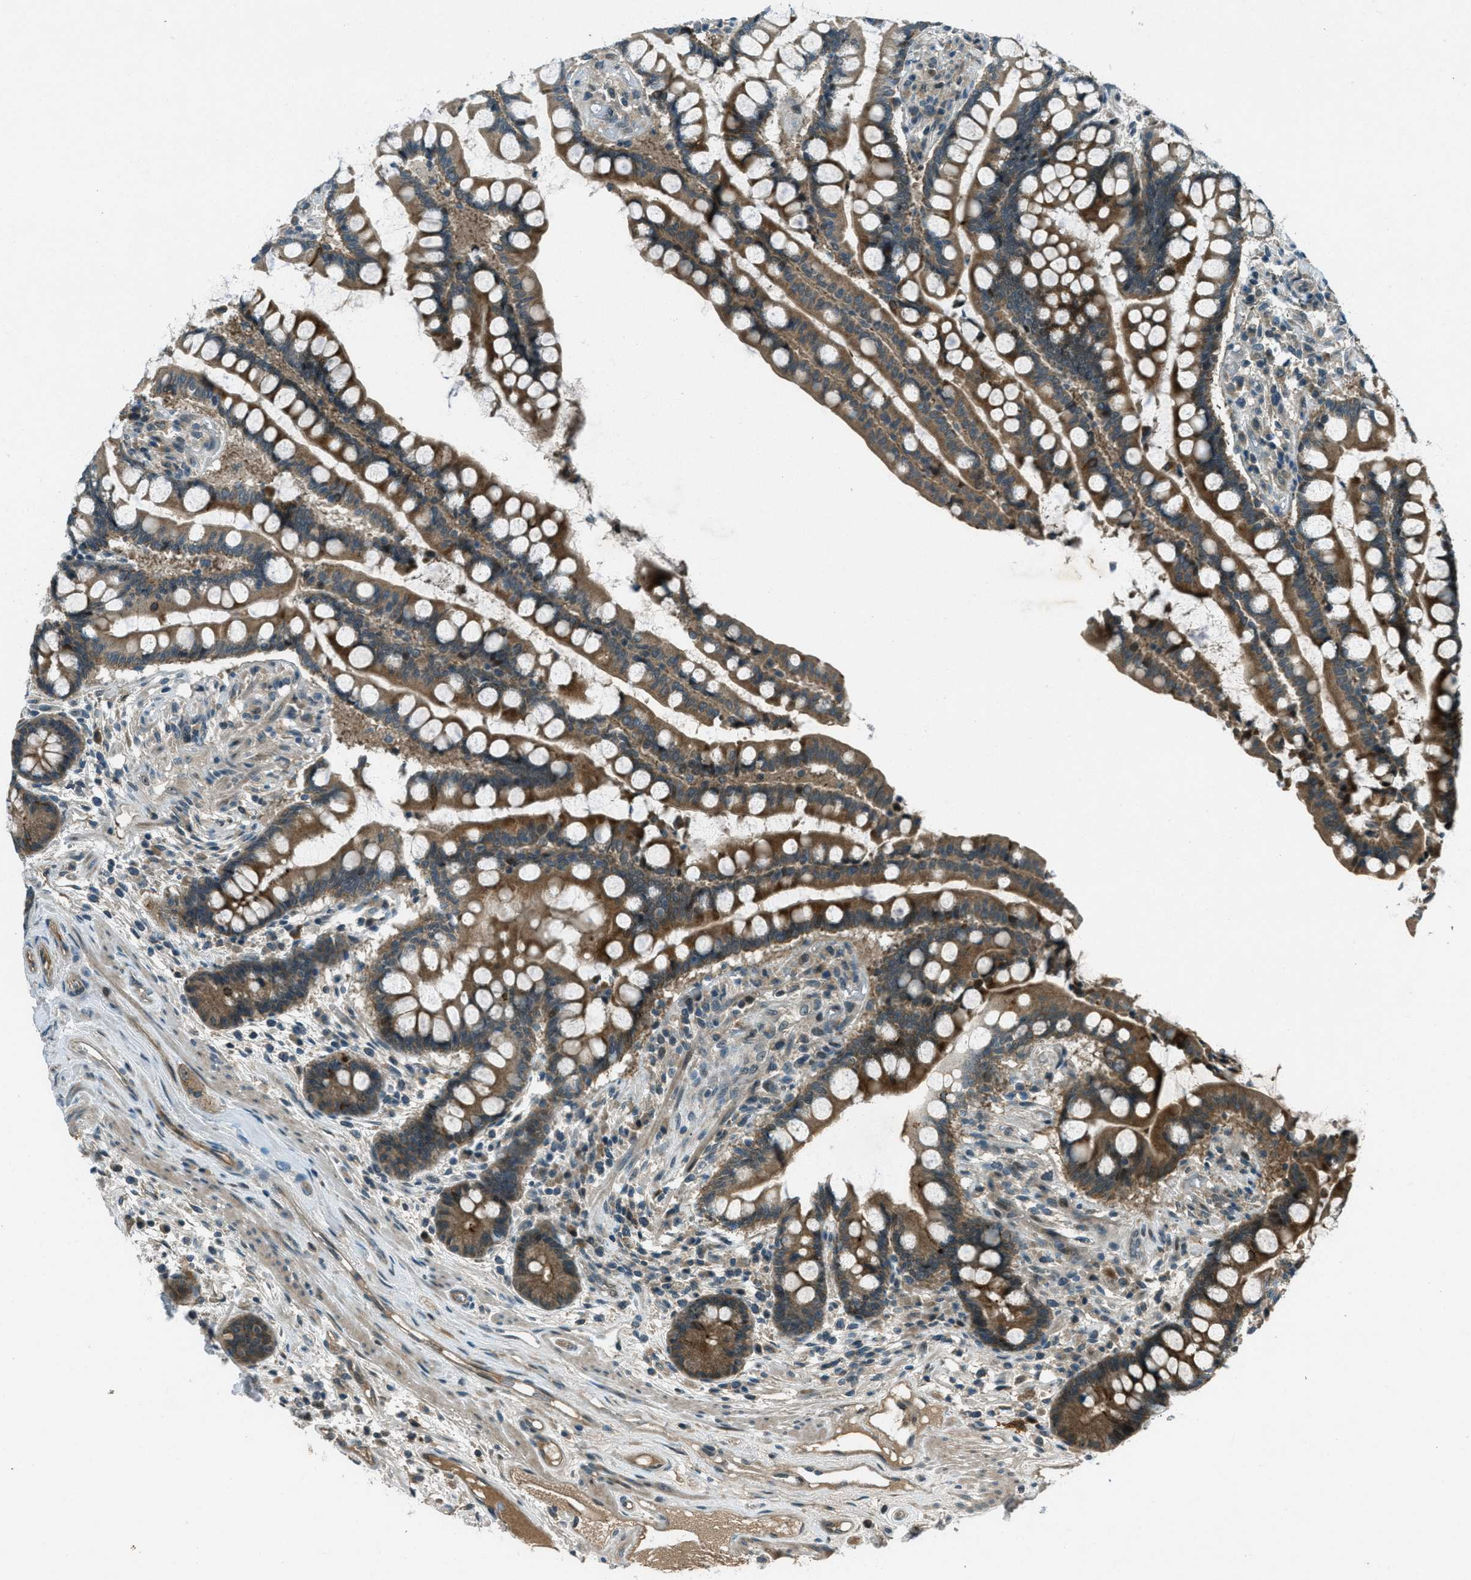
{"staining": {"intensity": "moderate", "quantity": ">75%", "location": "cytoplasmic/membranous"}, "tissue": "colon", "cell_type": "Endothelial cells", "image_type": "normal", "snomed": [{"axis": "morphology", "description": "Normal tissue, NOS"}, {"axis": "topography", "description": "Colon"}], "caption": "Colon stained with immunohistochemistry demonstrates moderate cytoplasmic/membranous expression in about >75% of endothelial cells.", "gene": "STK11", "patient": {"sex": "male", "age": 73}}